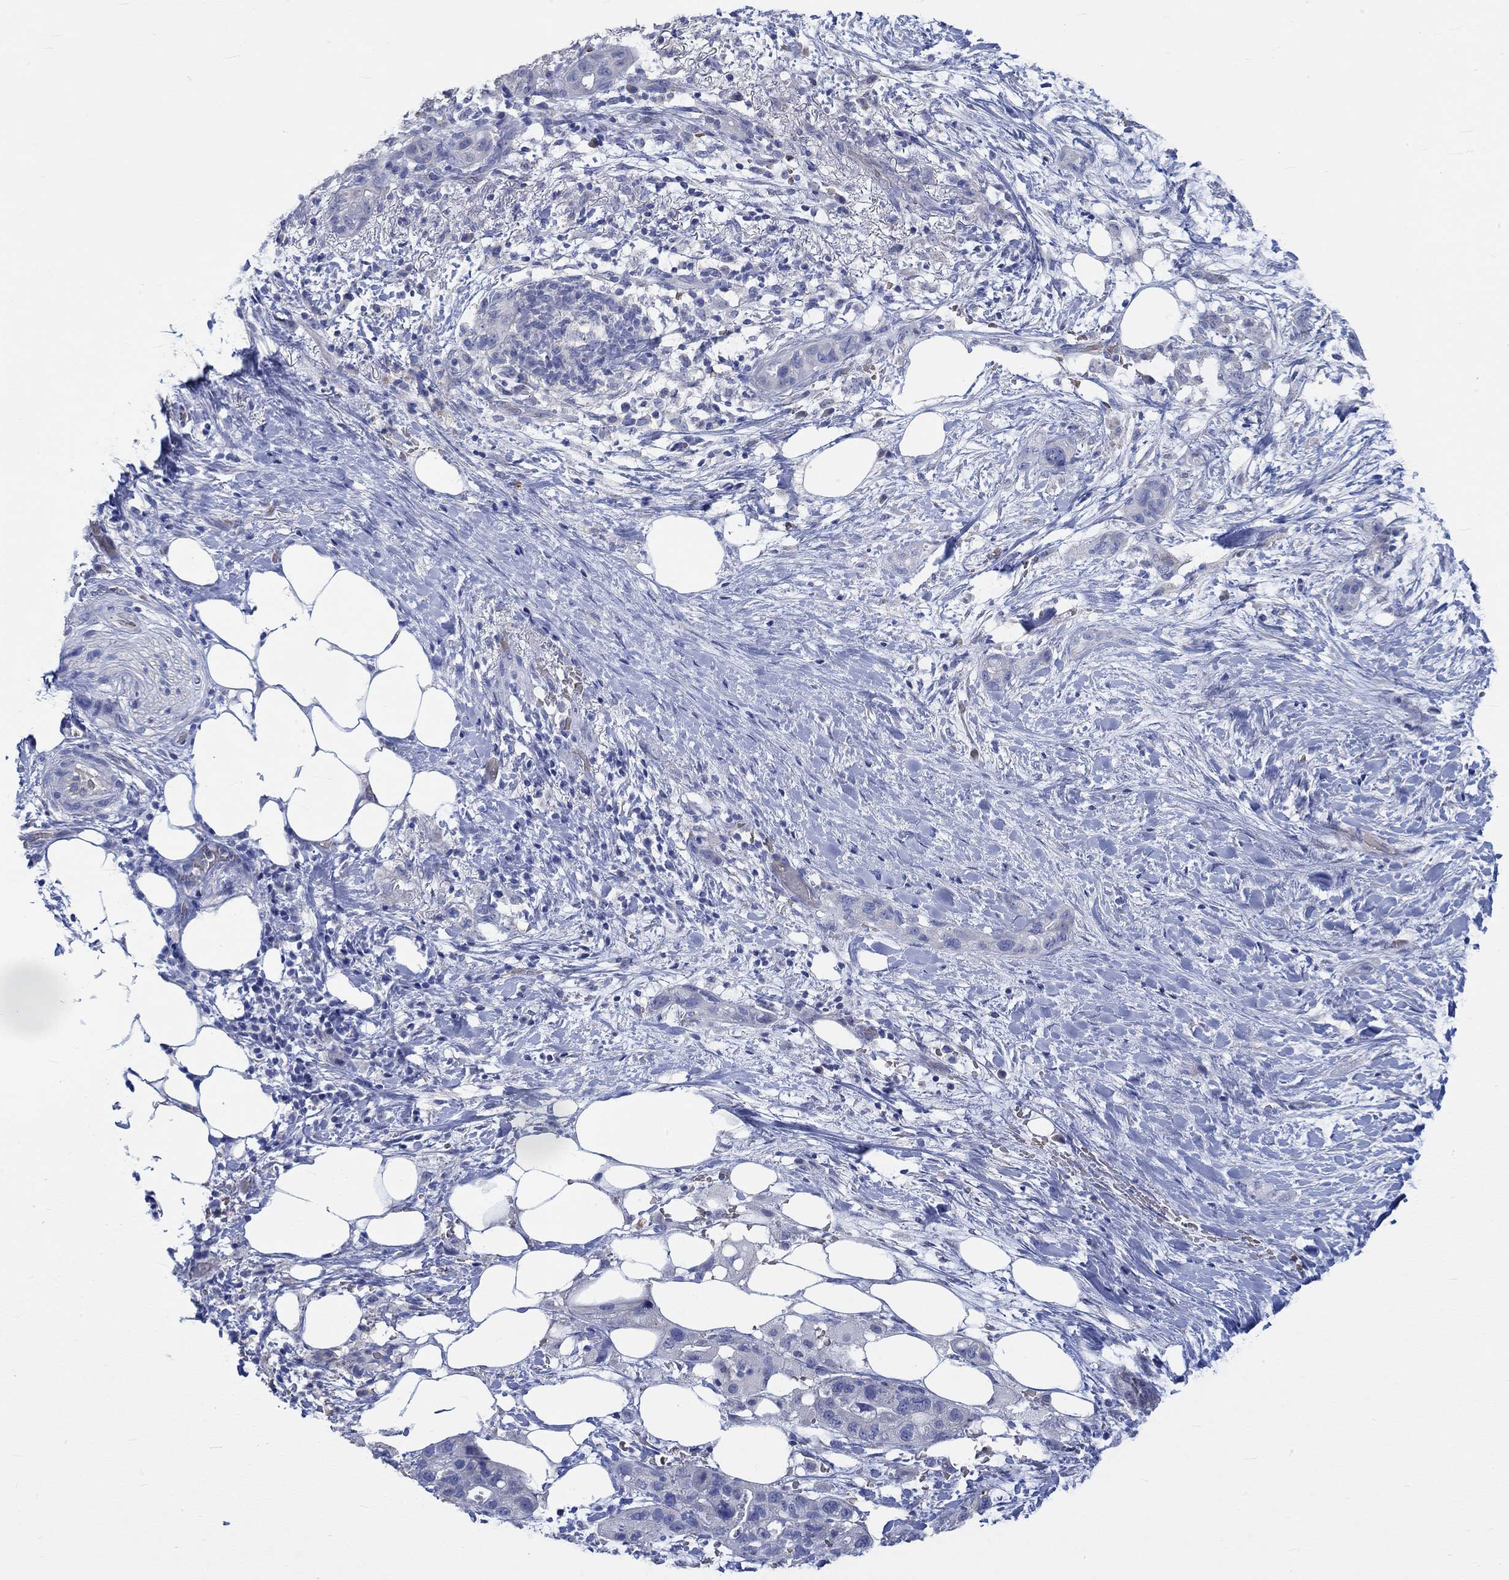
{"staining": {"intensity": "negative", "quantity": "none", "location": "none"}, "tissue": "pancreatic cancer", "cell_type": "Tumor cells", "image_type": "cancer", "snomed": [{"axis": "morphology", "description": "Adenocarcinoma, NOS"}, {"axis": "topography", "description": "Pancreas"}], "caption": "Immunohistochemistry (IHC) micrograph of neoplastic tissue: pancreatic cancer (adenocarcinoma) stained with DAB reveals no significant protein expression in tumor cells.", "gene": "KCNA1", "patient": {"sex": "female", "age": 72}}